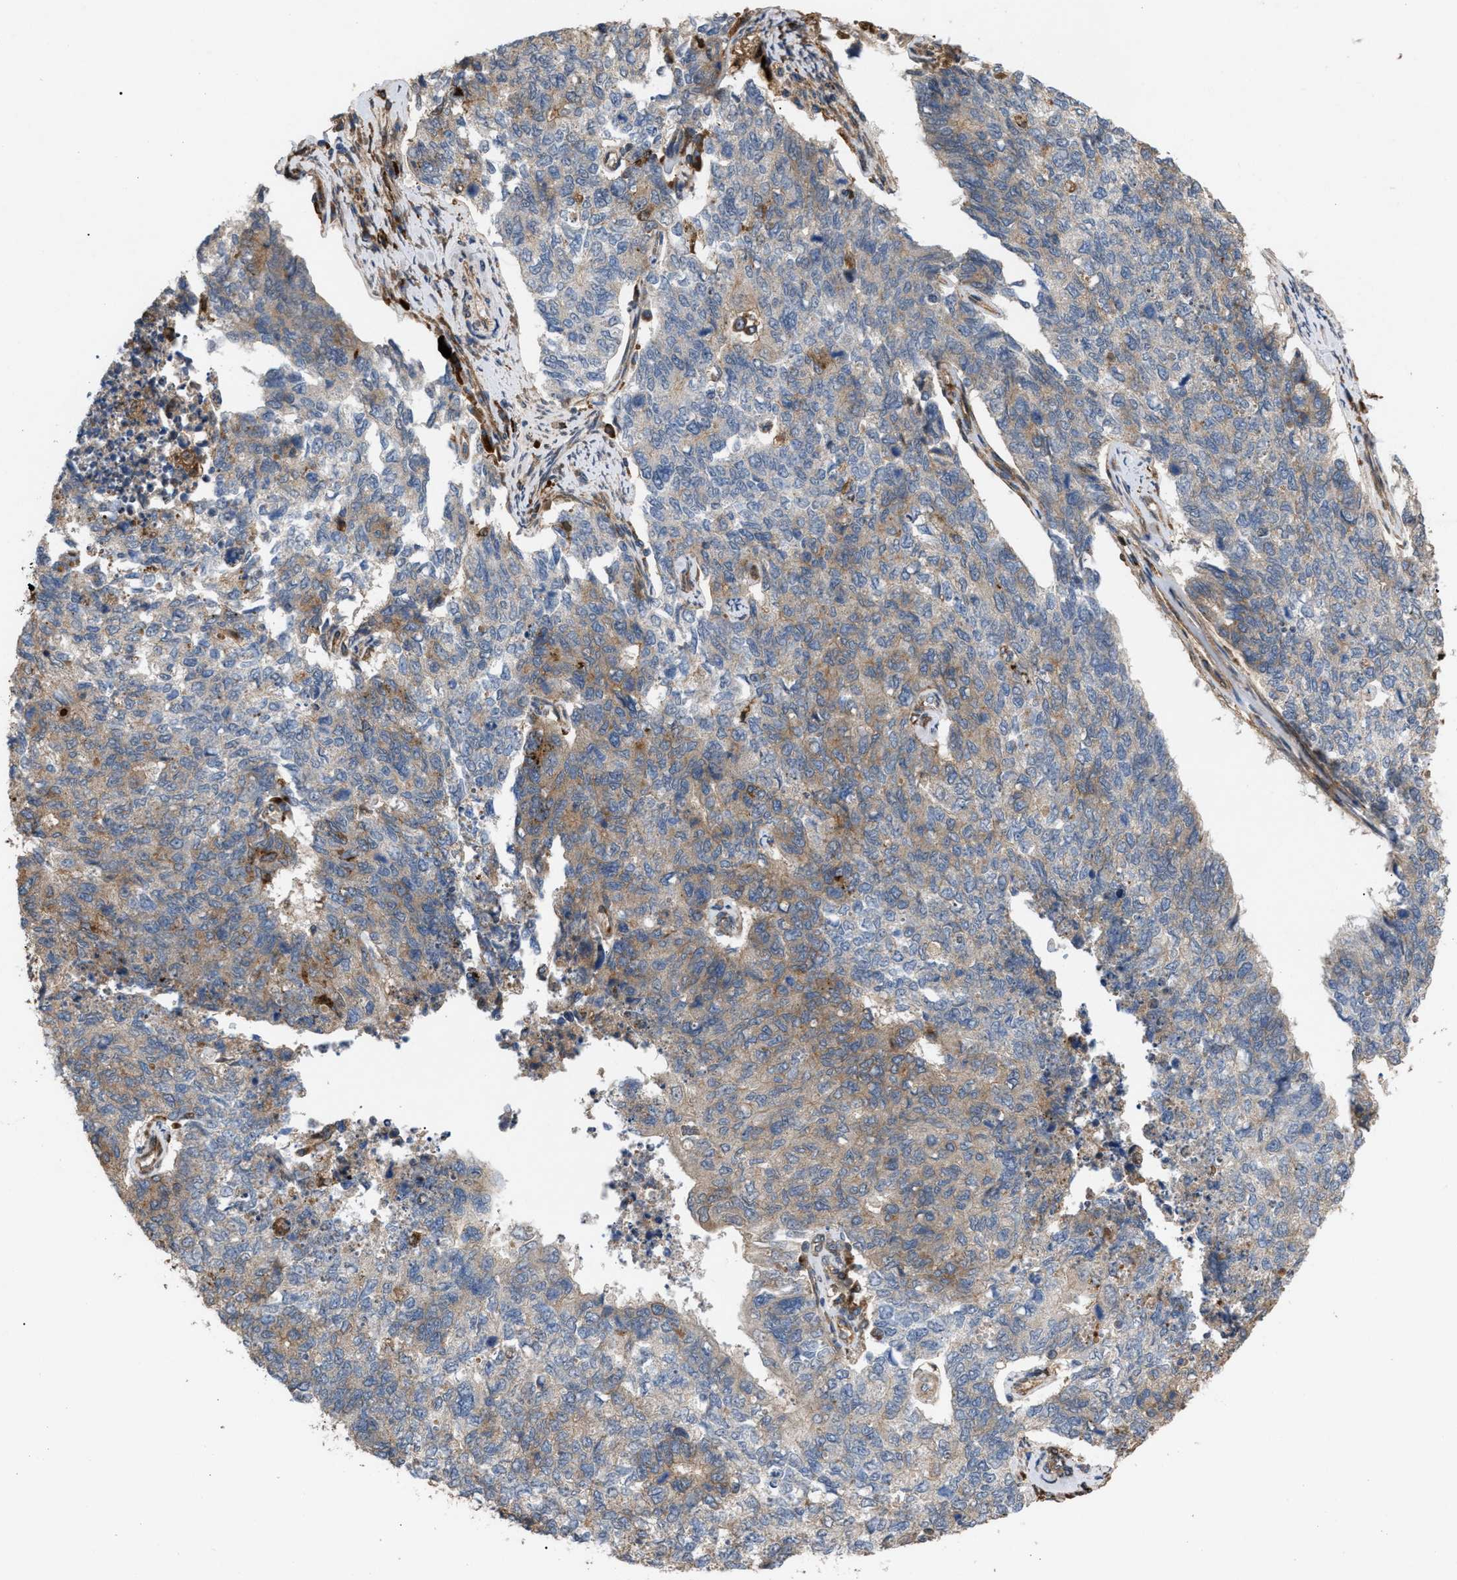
{"staining": {"intensity": "weak", "quantity": "25%-75%", "location": "cytoplasmic/membranous"}, "tissue": "cervical cancer", "cell_type": "Tumor cells", "image_type": "cancer", "snomed": [{"axis": "morphology", "description": "Squamous cell carcinoma, NOS"}, {"axis": "topography", "description": "Cervix"}], "caption": "The micrograph shows immunohistochemical staining of cervical cancer. There is weak cytoplasmic/membranous staining is seen in approximately 25%-75% of tumor cells.", "gene": "GCC1", "patient": {"sex": "female", "age": 63}}